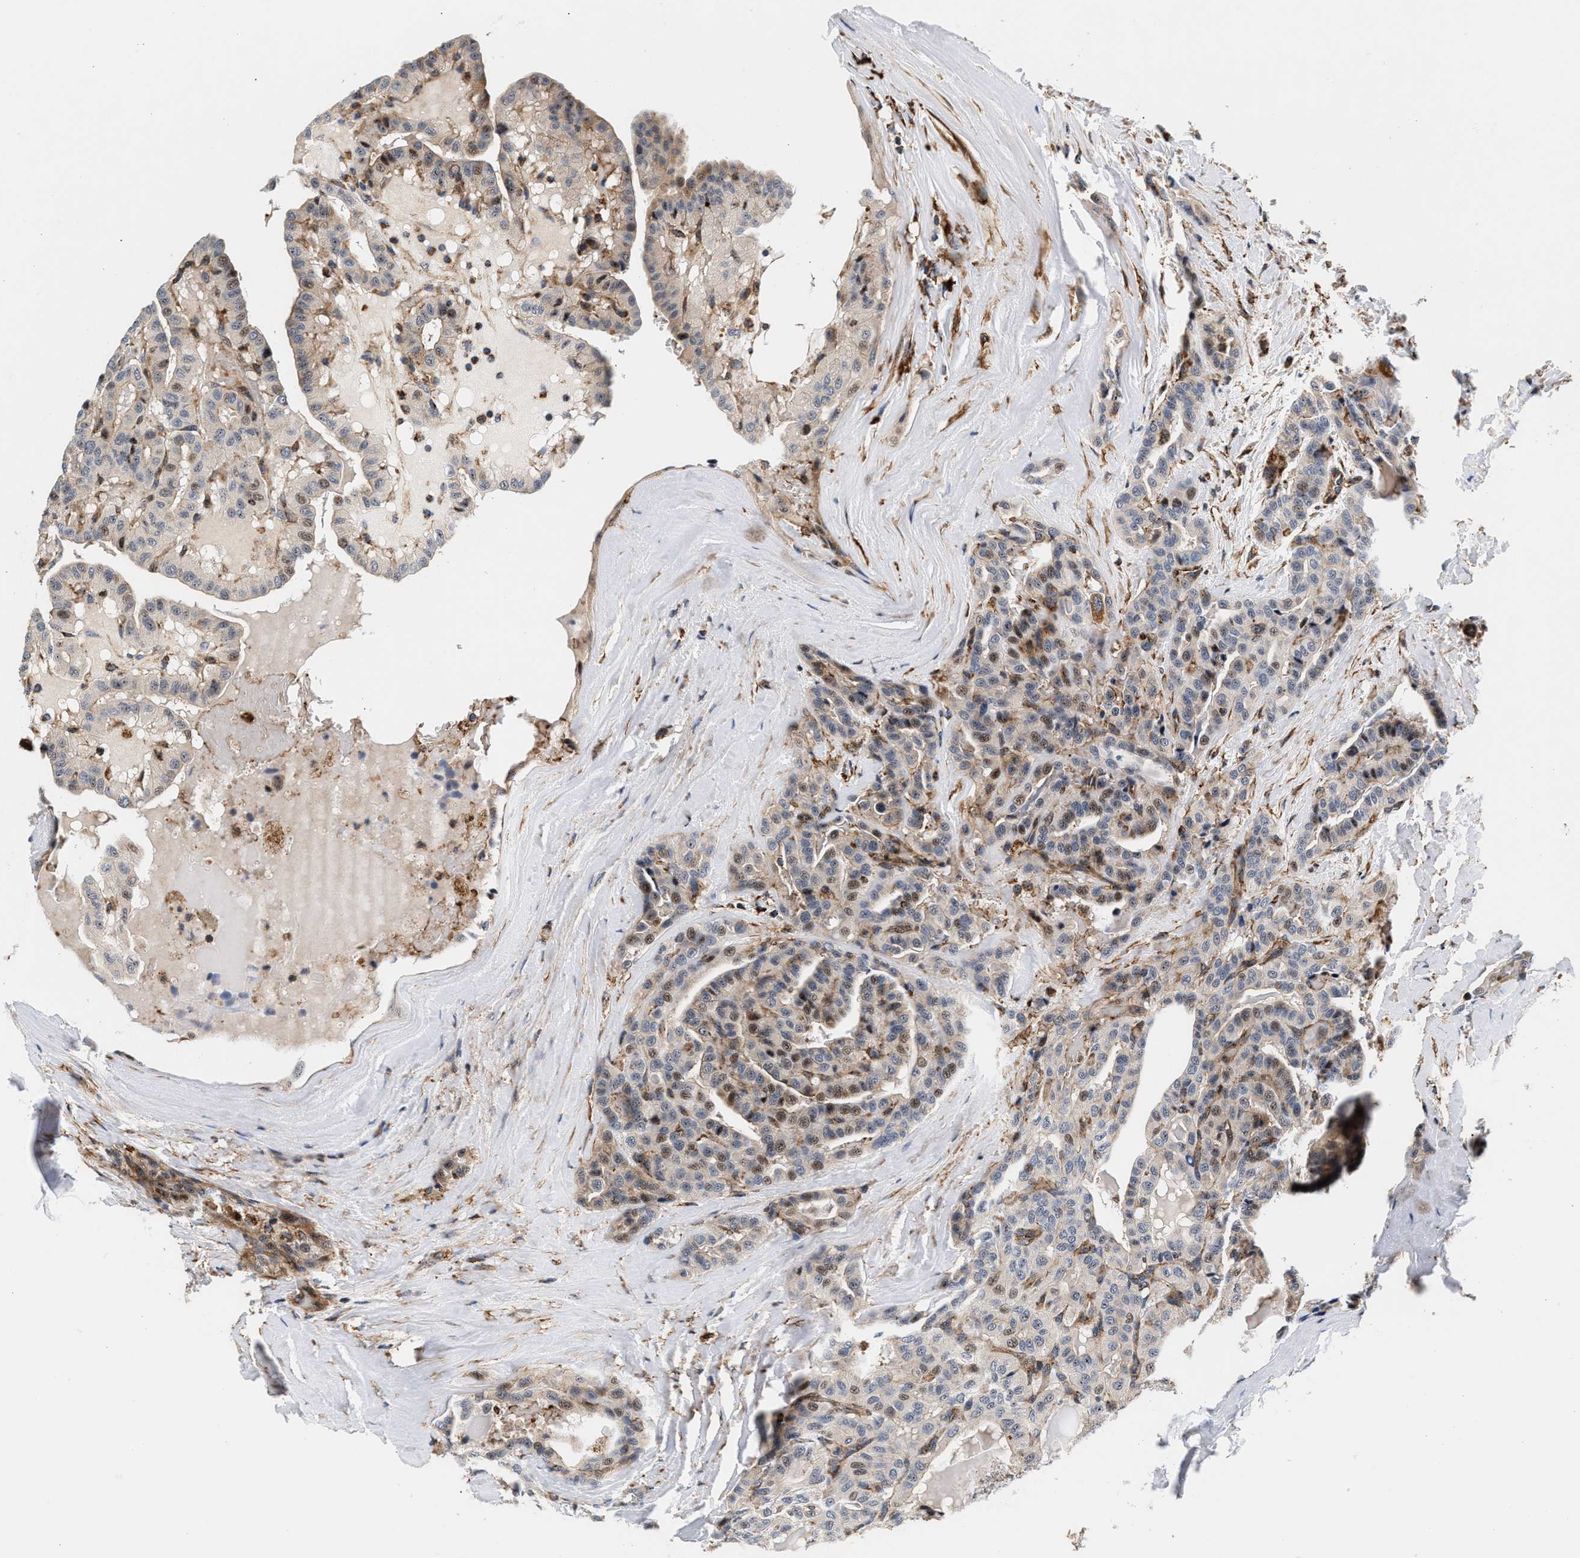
{"staining": {"intensity": "weak", "quantity": "25%-75%", "location": "nuclear"}, "tissue": "thyroid cancer", "cell_type": "Tumor cells", "image_type": "cancer", "snomed": [{"axis": "morphology", "description": "Papillary adenocarcinoma, NOS"}, {"axis": "topography", "description": "Thyroid gland"}], "caption": "The image shows staining of thyroid papillary adenocarcinoma, revealing weak nuclear protein expression (brown color) within tumor cells. (Brightfield microscopy of DAB IHC at high magnification).", "gene": "SGK1", "patient": {"sex": "male", "age": 77}}